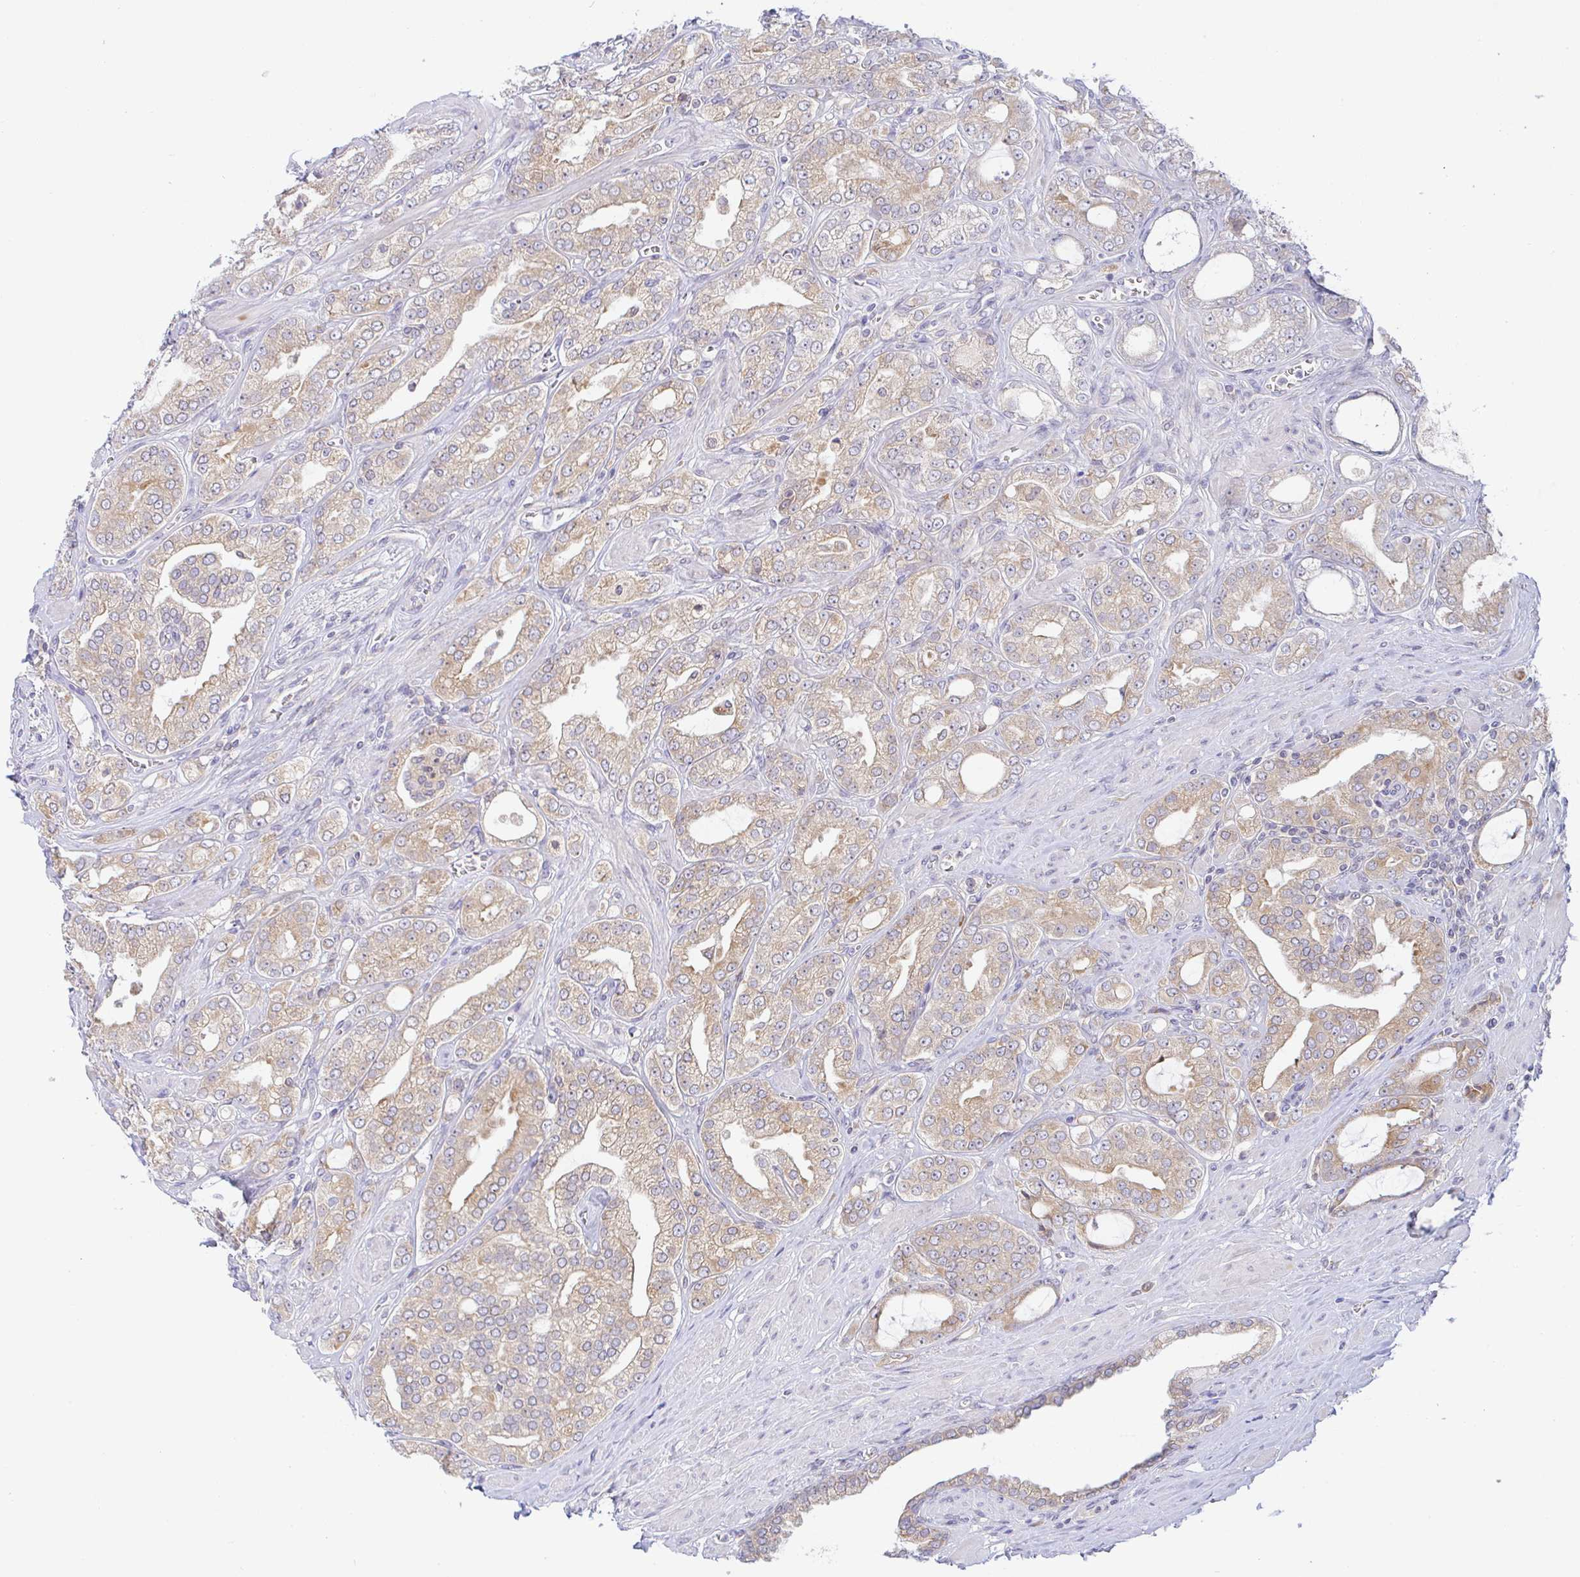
{"staining": {"intensity": "moderate", "quantity": ">75%", "location": "cytoplasmic/membranous"}, "tissue": "prostate cancer", "cell_type": "Tumor cells", "image_type": "cancer", "snomed": [{"axis": "morphology", "description": "Adenocarcinoma, High grade"}, {"axis": "topography", "description": "Prostate"}], "caption": "Brown immunohistochemical staining in human prostate cancer (adenocarcinoma (high-grade)) shows moderate cytoplasmic/membranous expression in approximately >75% of tumor cells. (DAB IHC, brown staining for protein, blue staining for nuclei).", "gene": "DERL2", "patient": {"sex": "male", "age": 66}}